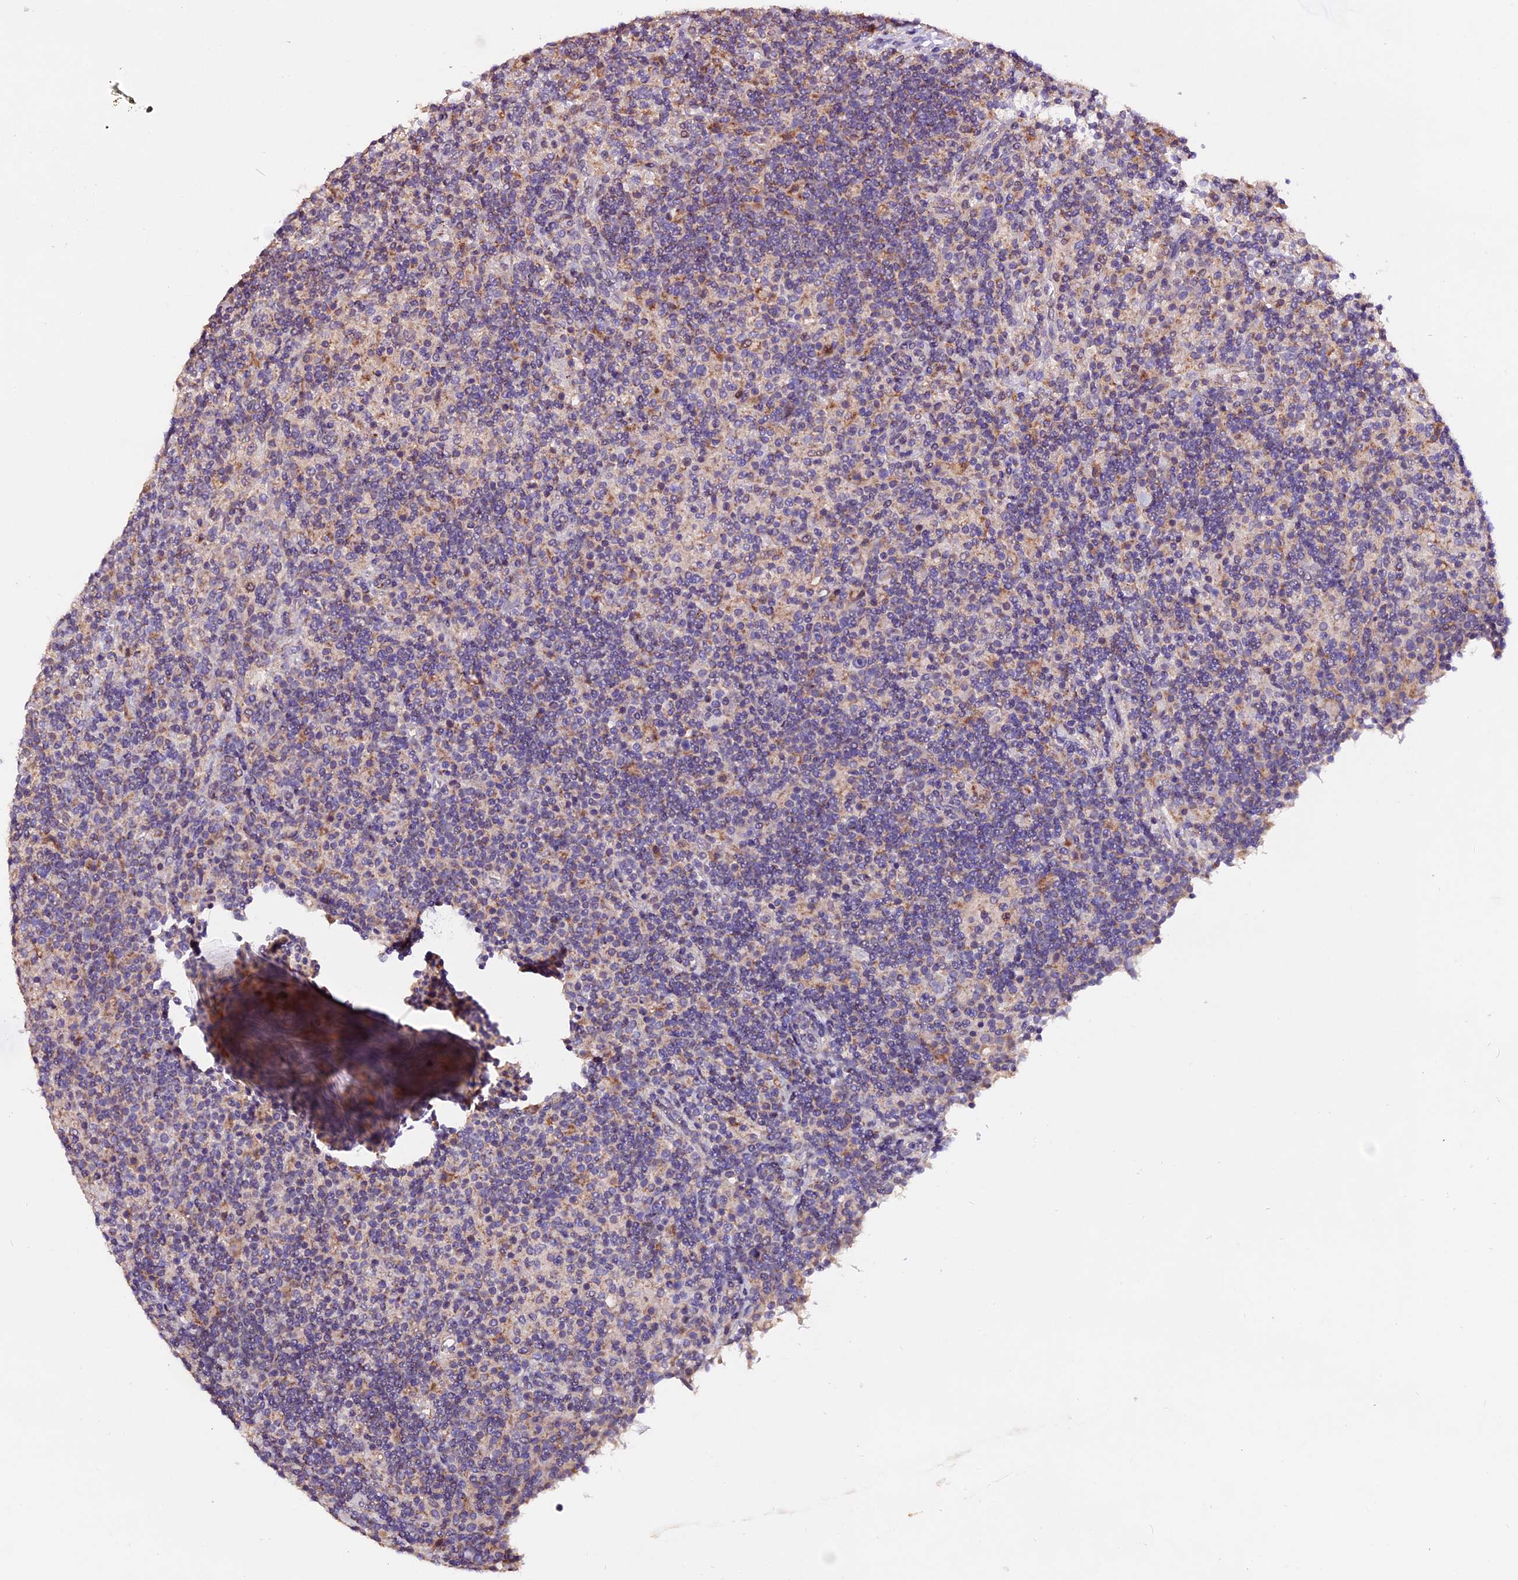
{"staining": {"intensity": "negative", "quantity": "none", "location": "none"}, "tissue": "lymphoma", "cell_type": "Tumor cells", "image_type": "cancer", "snomed": [{"axis": "morphology", "description": "Hodgkin's disease, NOS"}, {"axis": "topography", "description": "Lymph node"}], "caption": "Hodgkin's disease stained for a protein using IHC reveals no positivity tumor cells.", "gene": "DDX28", "patient": {"sex": "male", "age": 70}}